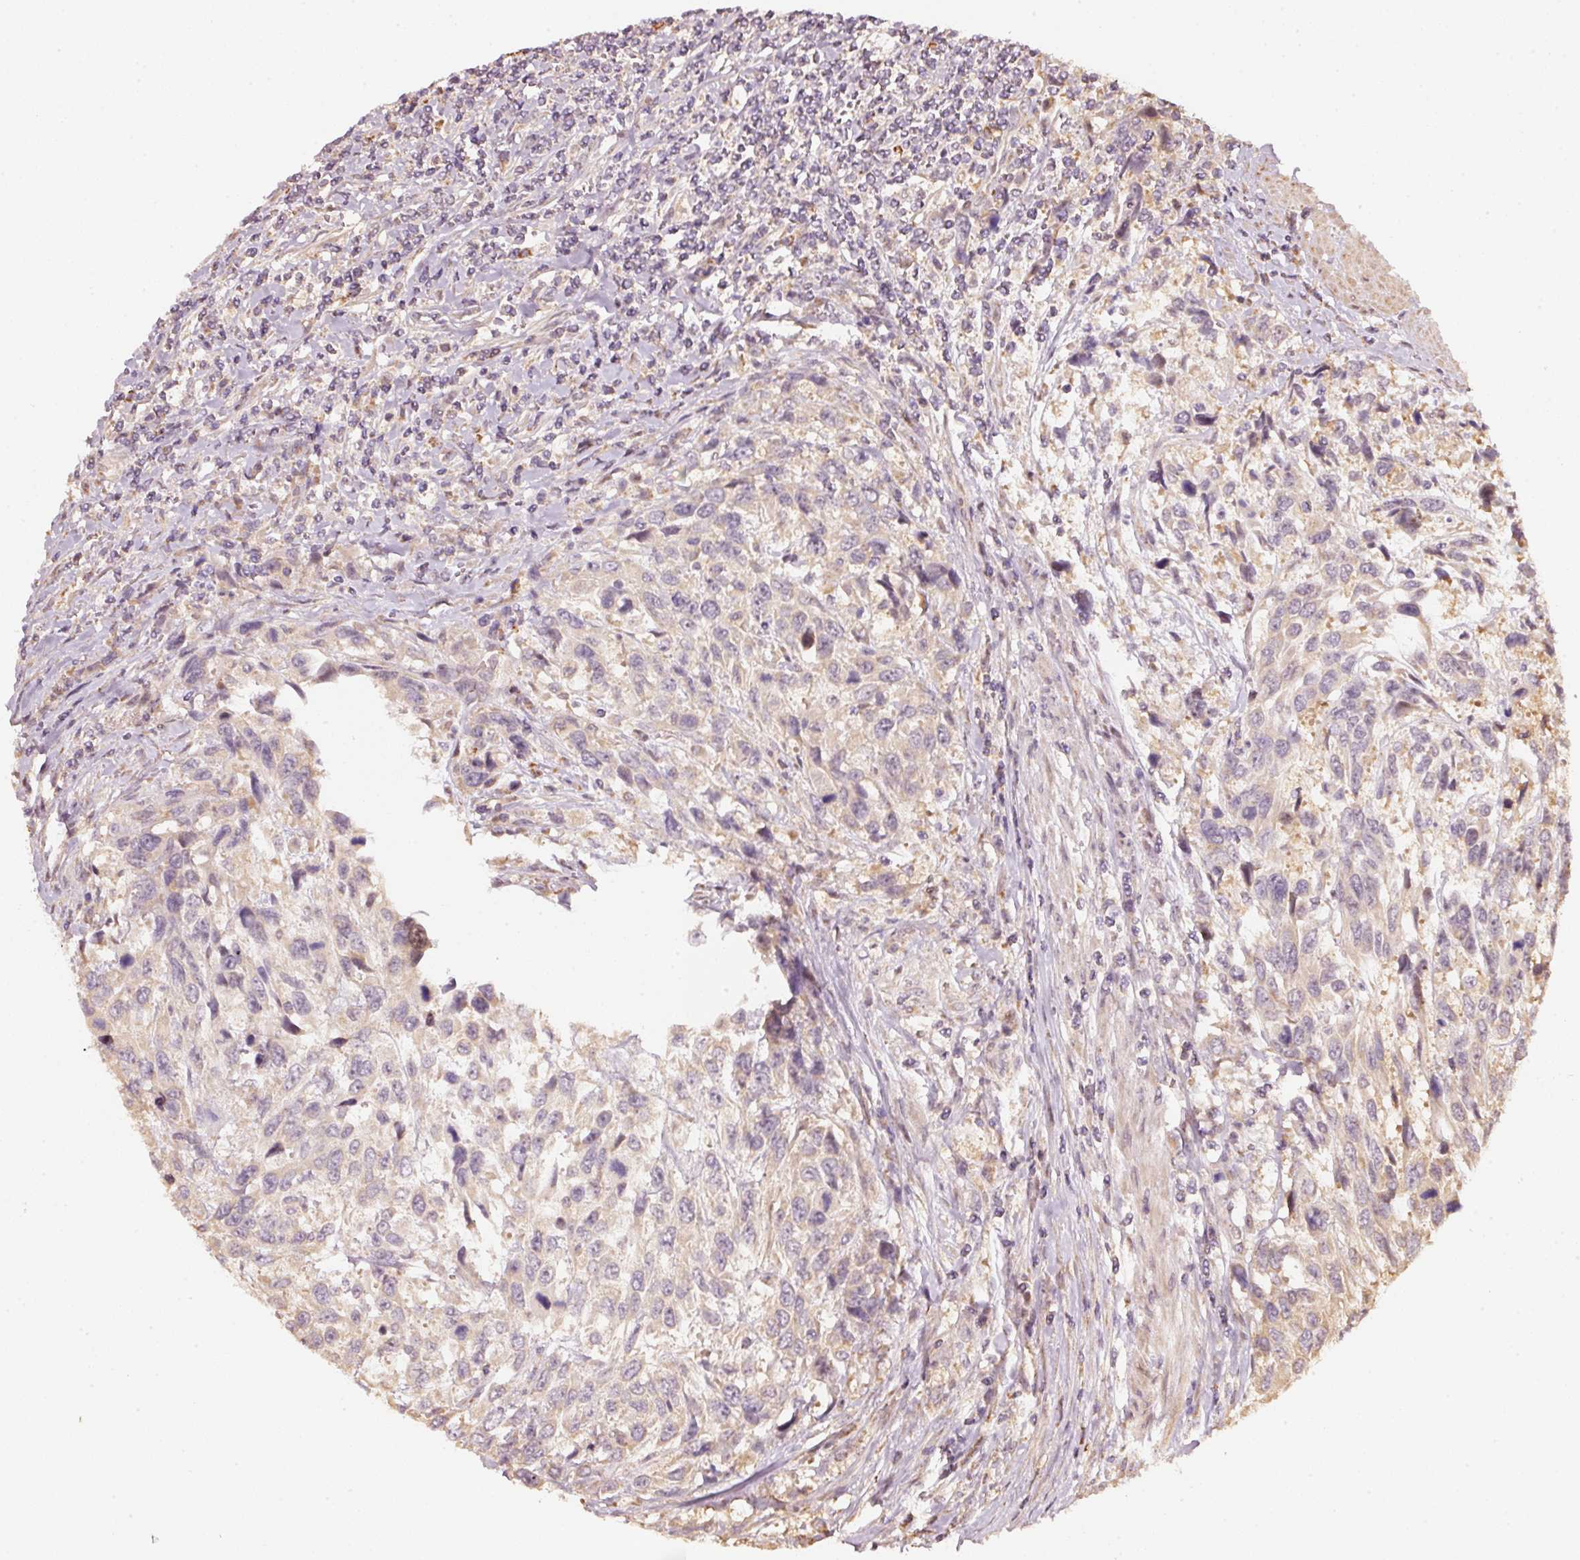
{"staining": {"intensity": "negative", "quantity": "none", "location": "none"}, "tissue": "urothelial cancer", "cell_type": "Tumor cells", "image_type": "cancer", "snomed": [{"axis": "morphology", "description": "Urothelial carcinoma, High grade"}, {"axis": "topography", "description": "Urinary bladder"}], "caption": "Tumor cells show no significant expression in high-grade urothelial carcinoma.", "gene": "RAB35", "patient": {"sex": "female", "age": 70}}